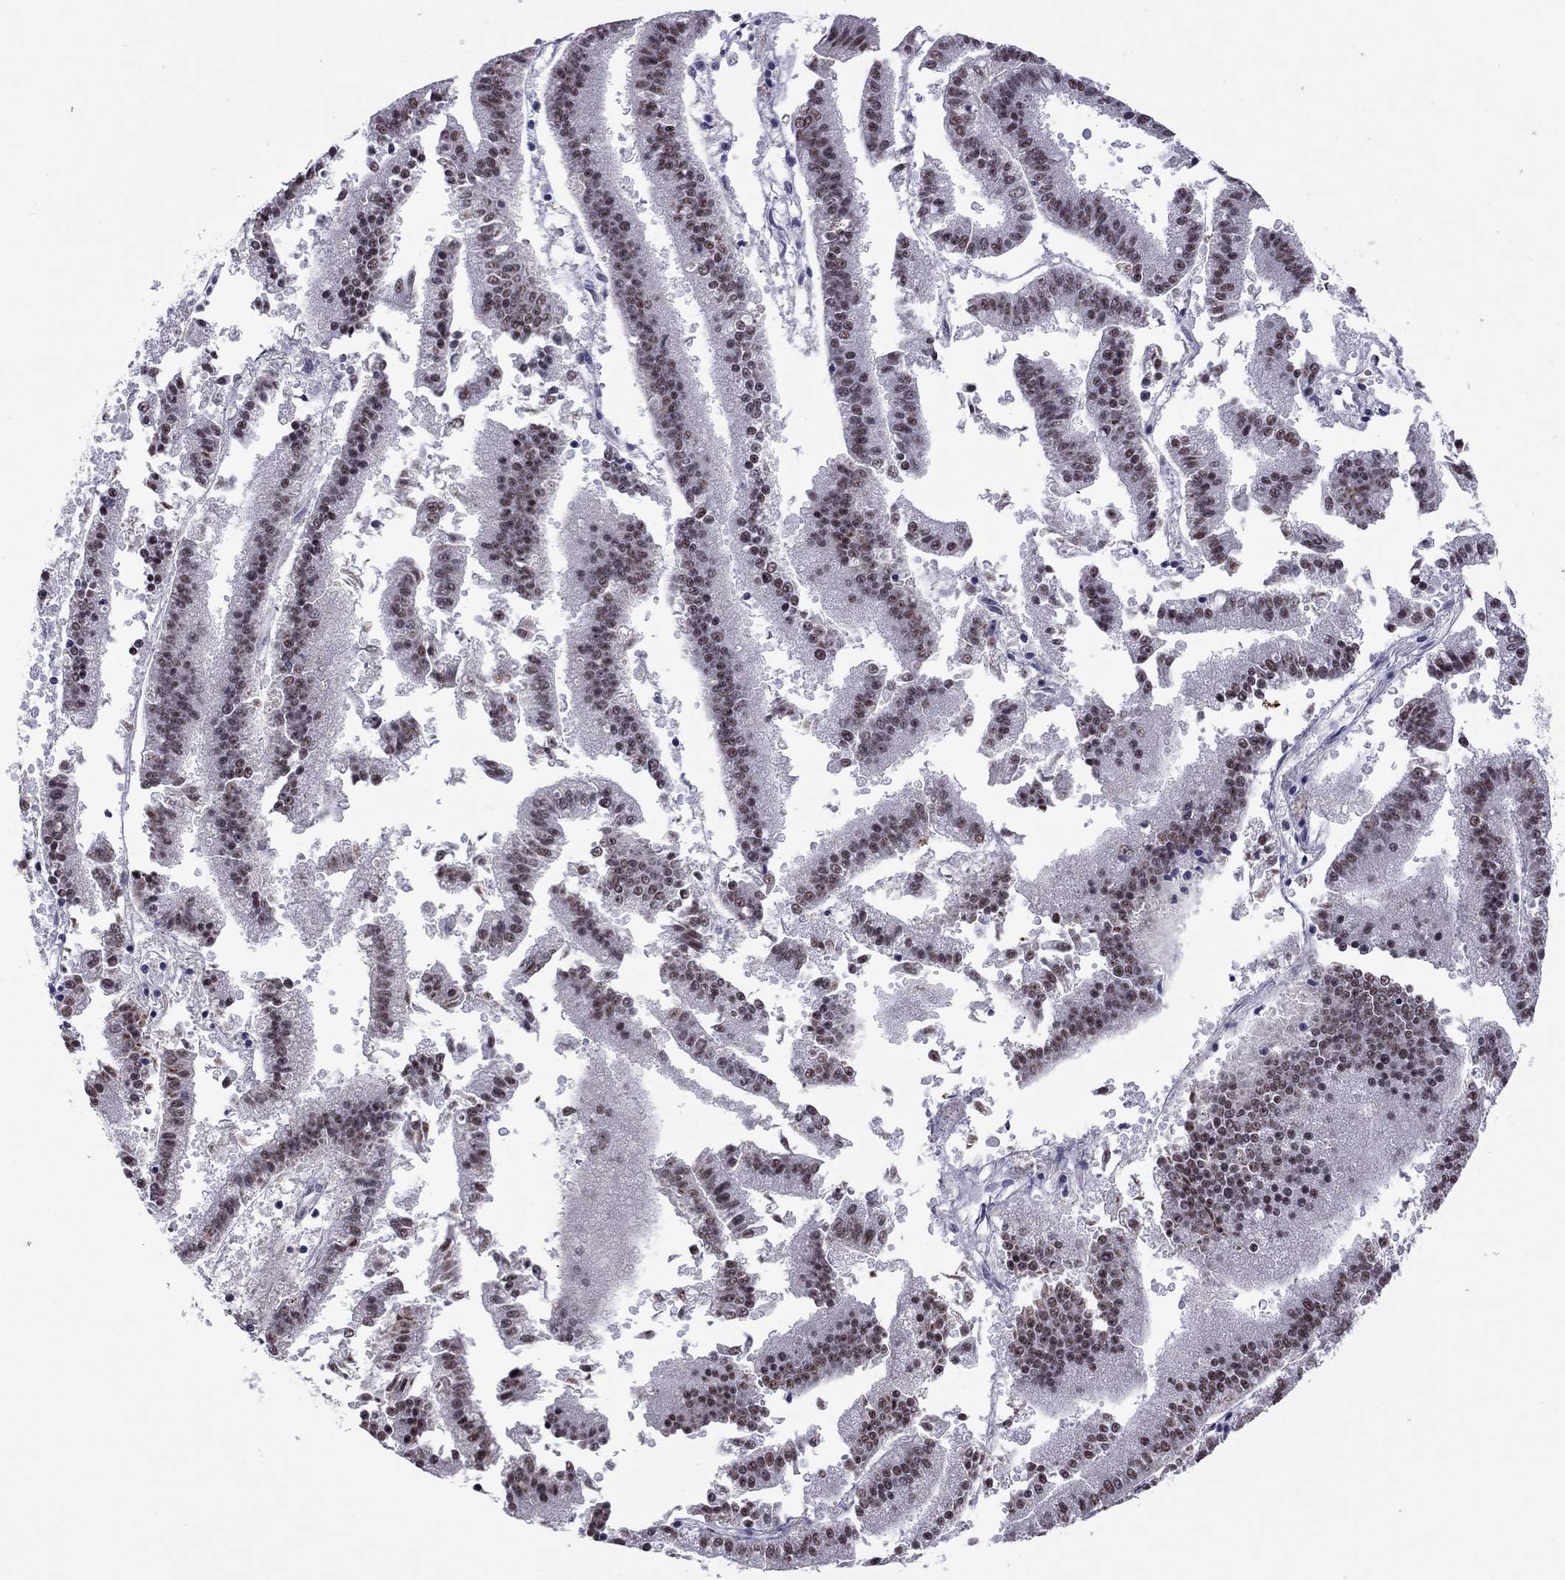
{"staining": {"intensity": "moderate", "quantity": ">75%", "location": "nuclear"}, "tissue": "endometrial cancer", "cell_type": "Tumor cells", "image_type": "cancer", "snomed": [{"axis": "morphology", "description": "Adenocarcinoma, NOS"}, {"axis": "topography", "description": "Endometrium"}], "caption": "Adenocarcinoma (endometrial) tissue shows moderate nuclear staining in approximately >75% of tumor cells, visualized by immunohistochemistry.", "gene": "PPP1R3A", "patient": {"sex": "female", "age": 66}}